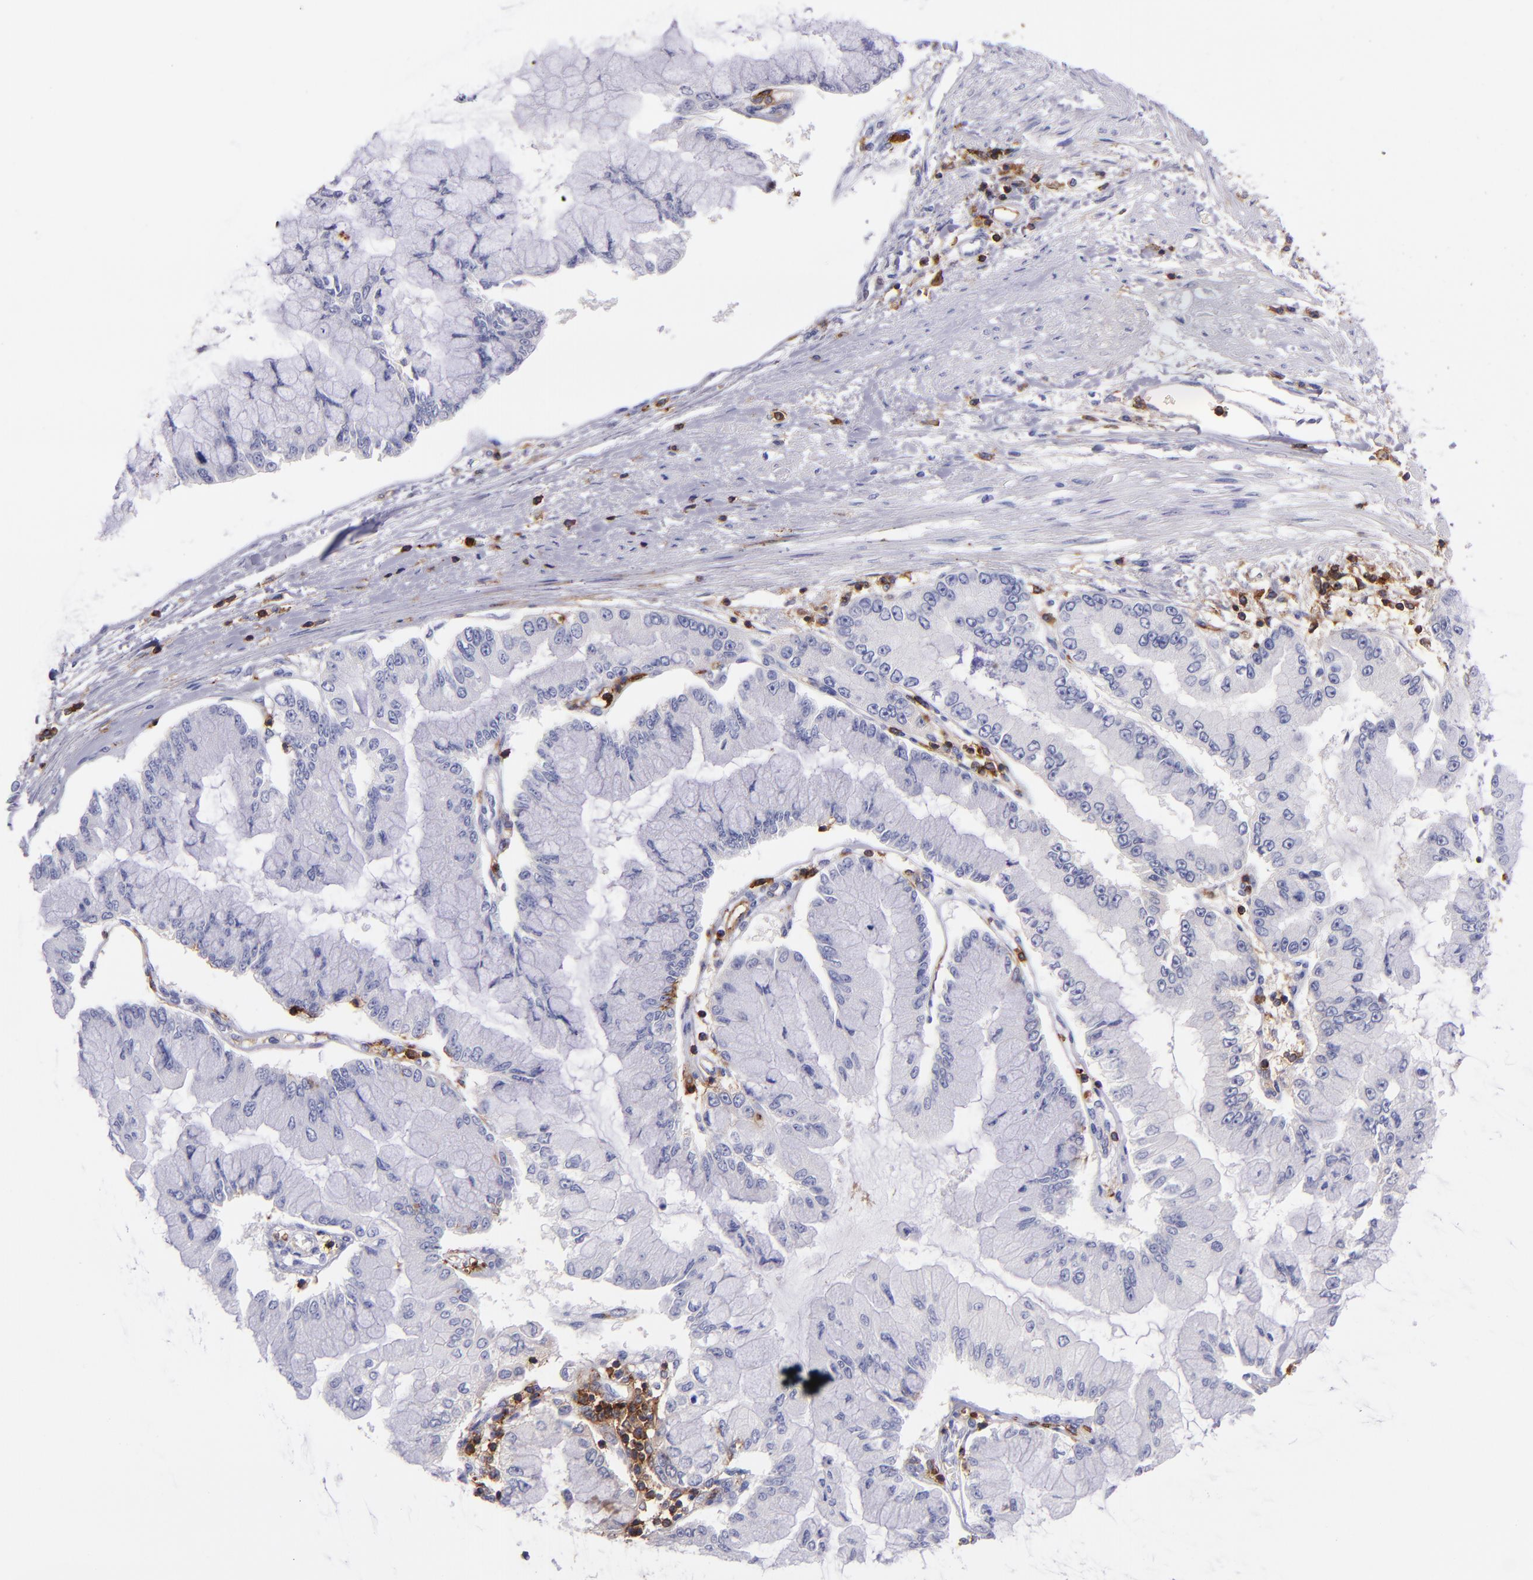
{"staining": {"intensity": "negative", "quantity": "none", "location": "none"}, "tissue": "liver cancer", "cell_type": "Tumor cells", "image_type": "cancer", "snomed": [{"axis": "morphology", "description": "Cholangiocarcinoma"}, {"axis": "topography", "description": "Liver"}], "caption": "DAB immunohistochemical staining of liver cholangiocarcinoma reveals no significant positivity in tumor cells.", "gene": "ICAM3", "patient": {"sex": "female", "age": 79}}